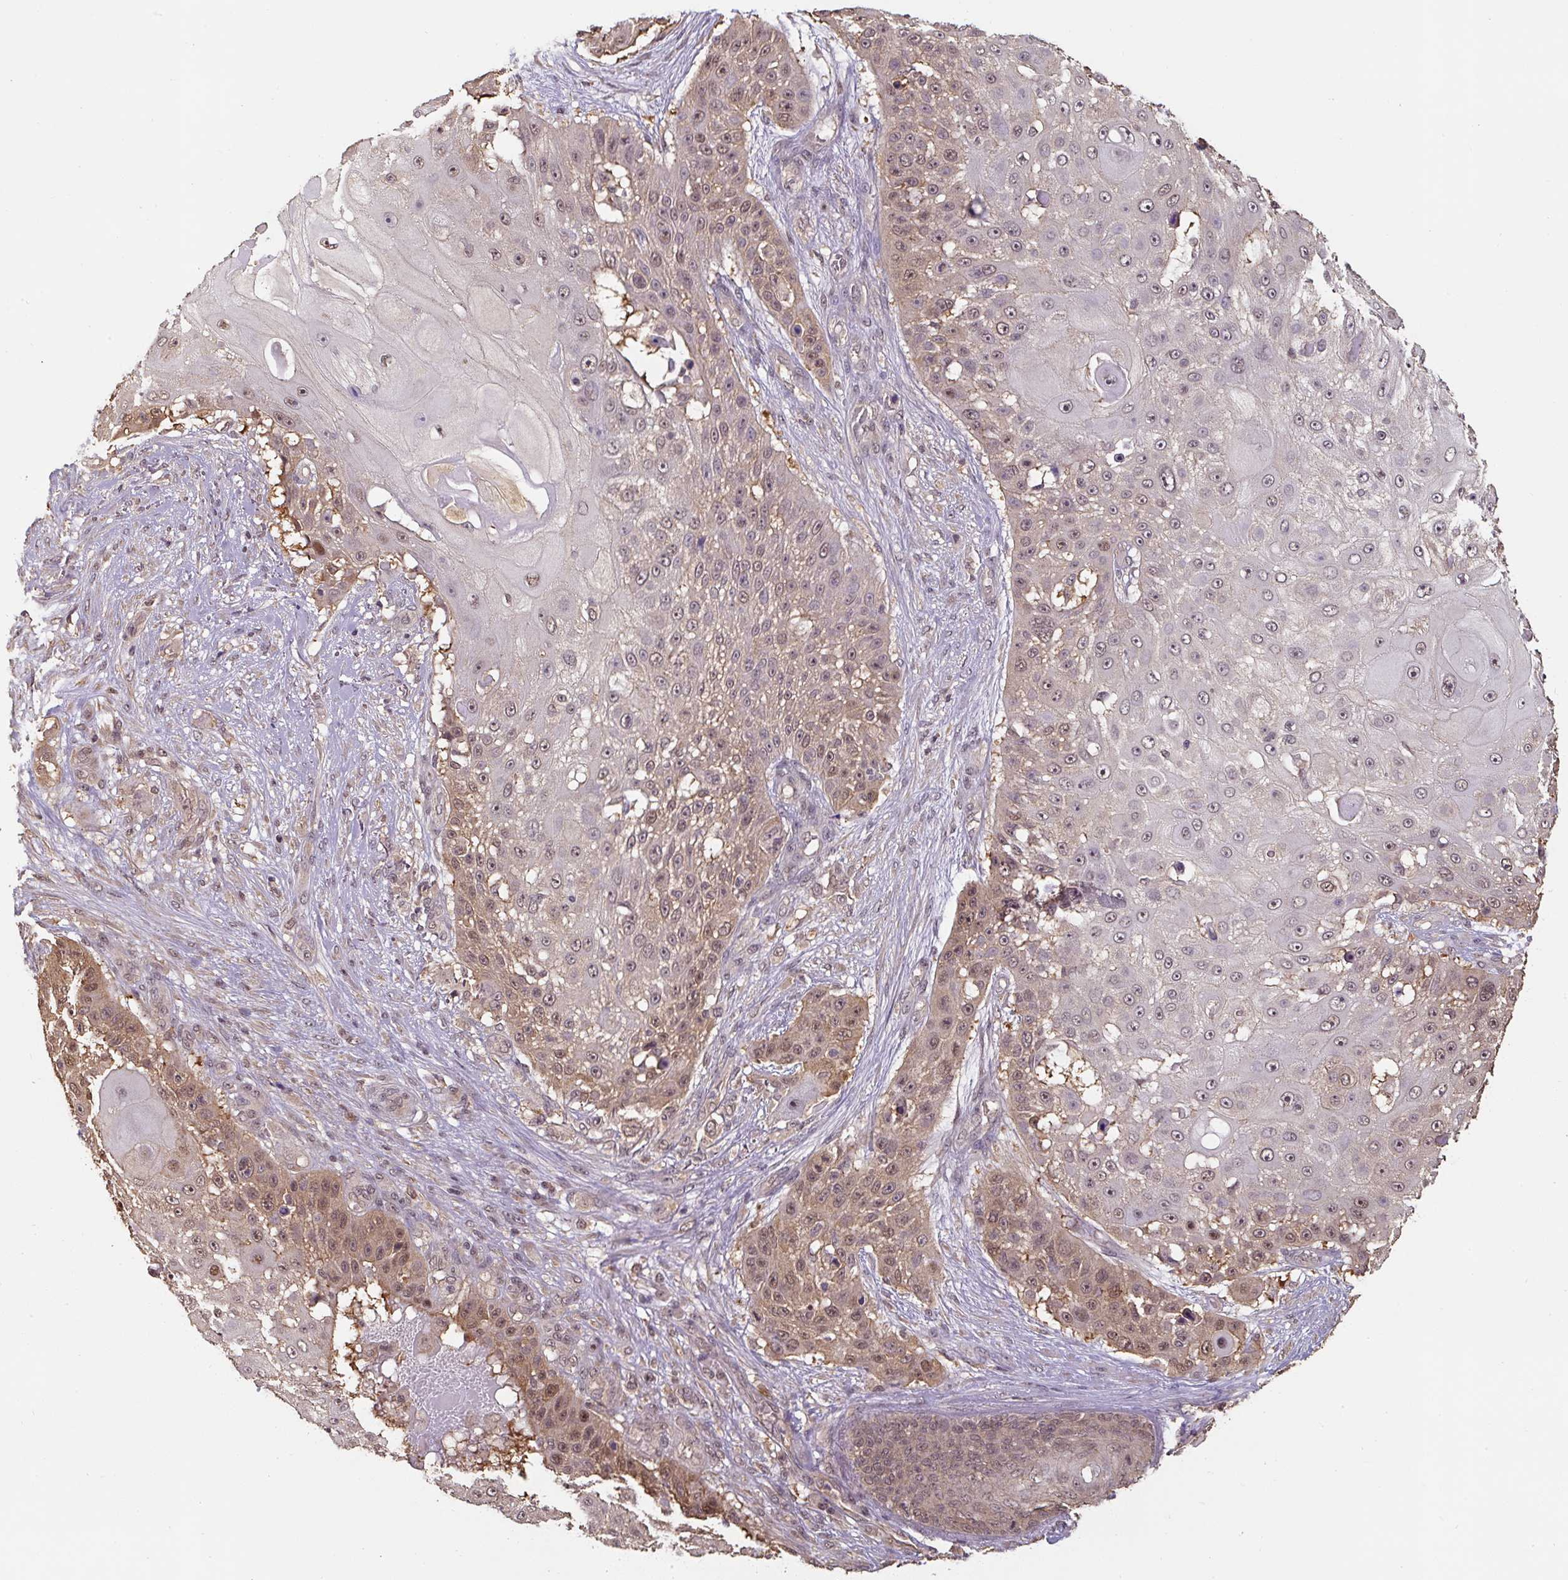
{"staining": {"intensity": "moderate", "quantity": "25%-75%", "location": "cytoplasmic/membranous,nuclear"}, "tissue": "skin cancer", "cell_type": "Tumor cells", "image_type": "cancer", "snomed": [{"axis": "morphology", "description": "Squamous cell carcinoma, NOS"}, {"axis": "topography", "description": "Skin"}], "caption": "Immunohistochemistry of skin squamous cell carcinoma reveals medium levels of moderate cytoplasmic/membranous and nuclear positivity in approximately 25%-75% of tumor cells. The staining was performed using DAB to visualize the protein expression in brown, while the nuclei were stained in blue with hematoxylin (Magnification: 20x).", "gene": "ST13", "patient": {"sex": "female", "age": 86}}